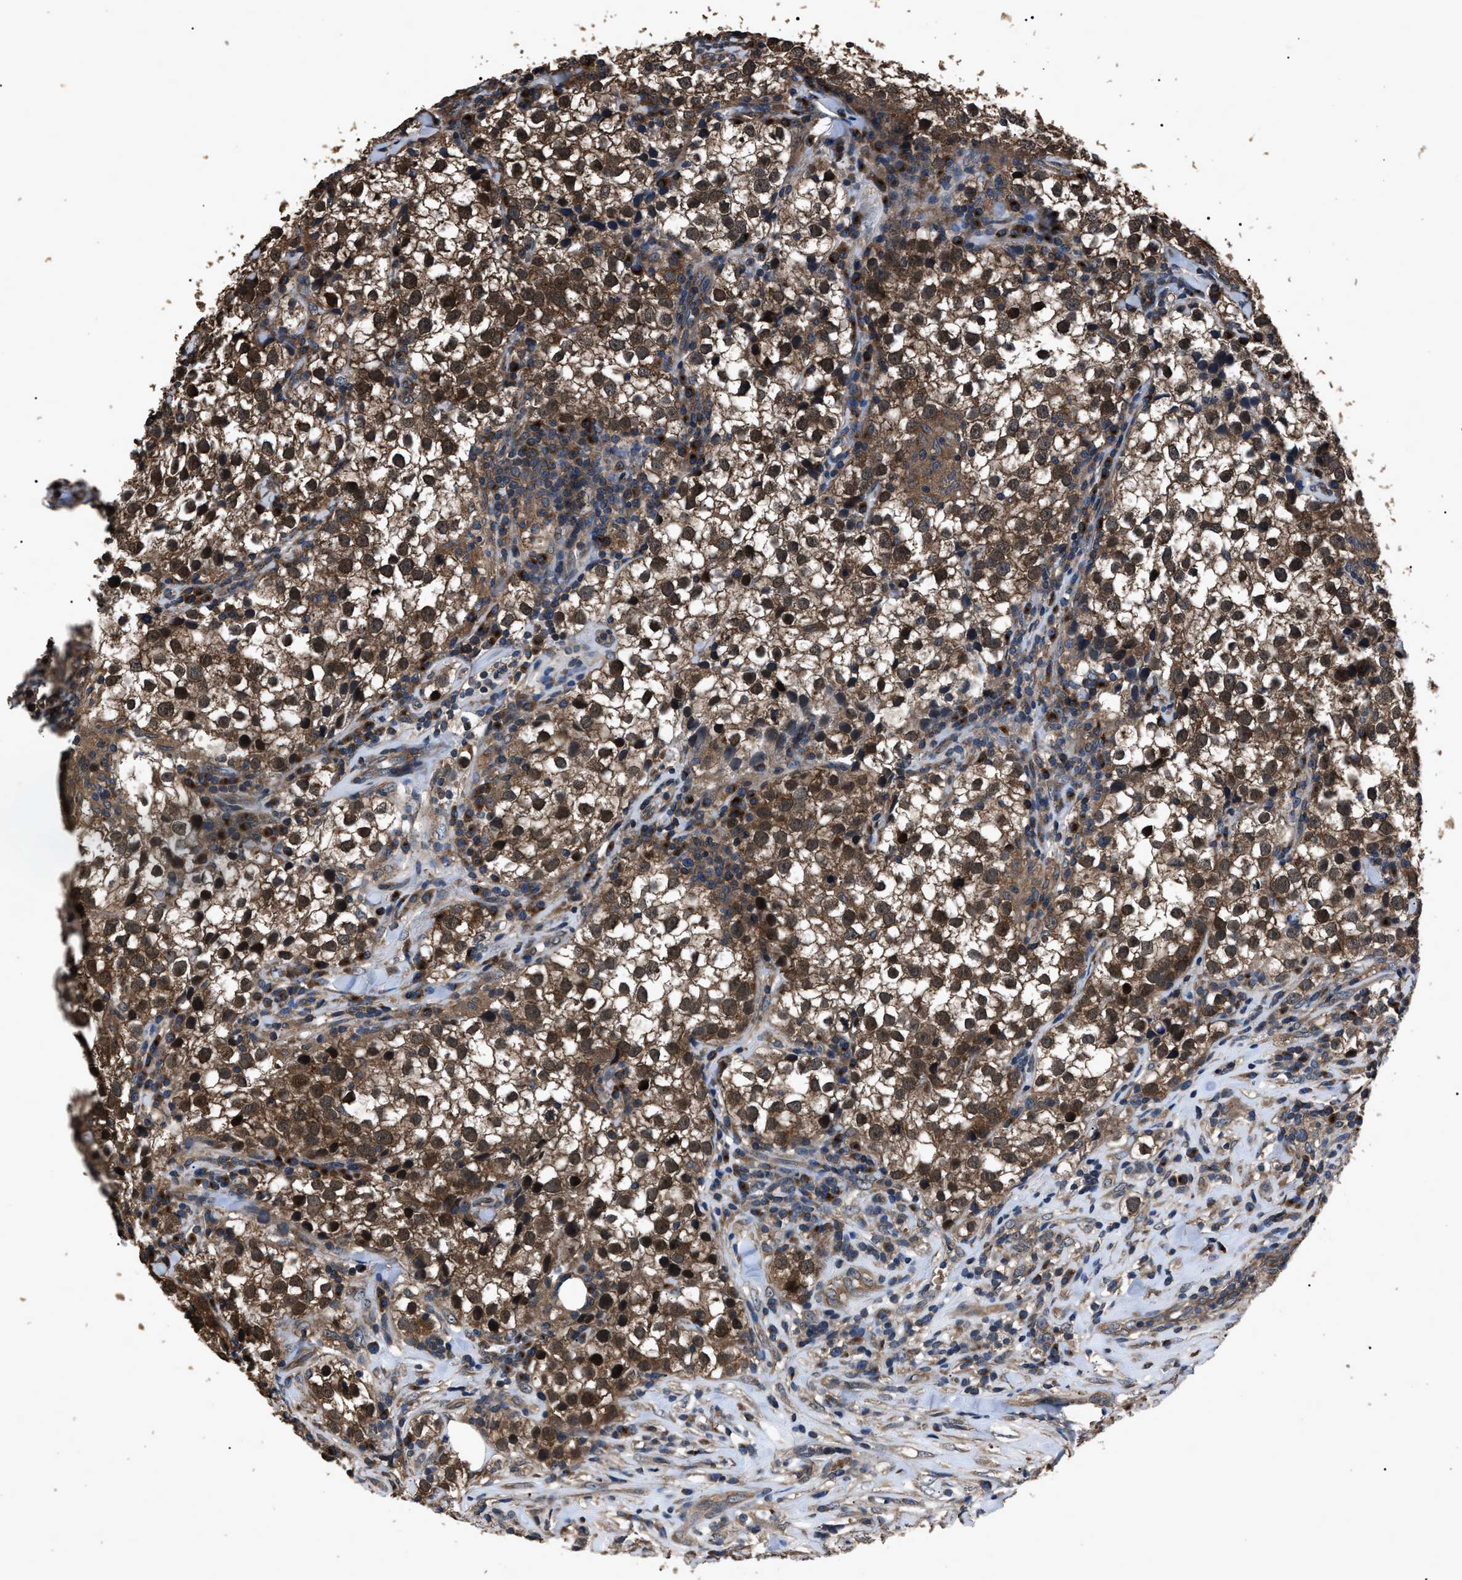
{"staining": {"intensity": "moderate", "quantity": ">75%", "location": "cytoplasmic/membranous"}, "tissue": "testis cancer", "cell_type": "Tumor cells", "image_type": "cancer", "snomed": [{"axis": "morphology", "description": "Seminoma, NOS"}, {"axis": "morphology", "description": "Carcinoma, Embryonal, NOS"}, {"axis": "topography", "description": "Testis"}], "caption": "A high-resolution photomicrograph shows immunohistochemistry staining of testis cancer (embryonal carcinoma), which shows moderate cytoplasmic/membranous positivity in approximately >75% of tumor cells.", "gene": "RNF216", "patient": {"sex": "male", "age": 36}}